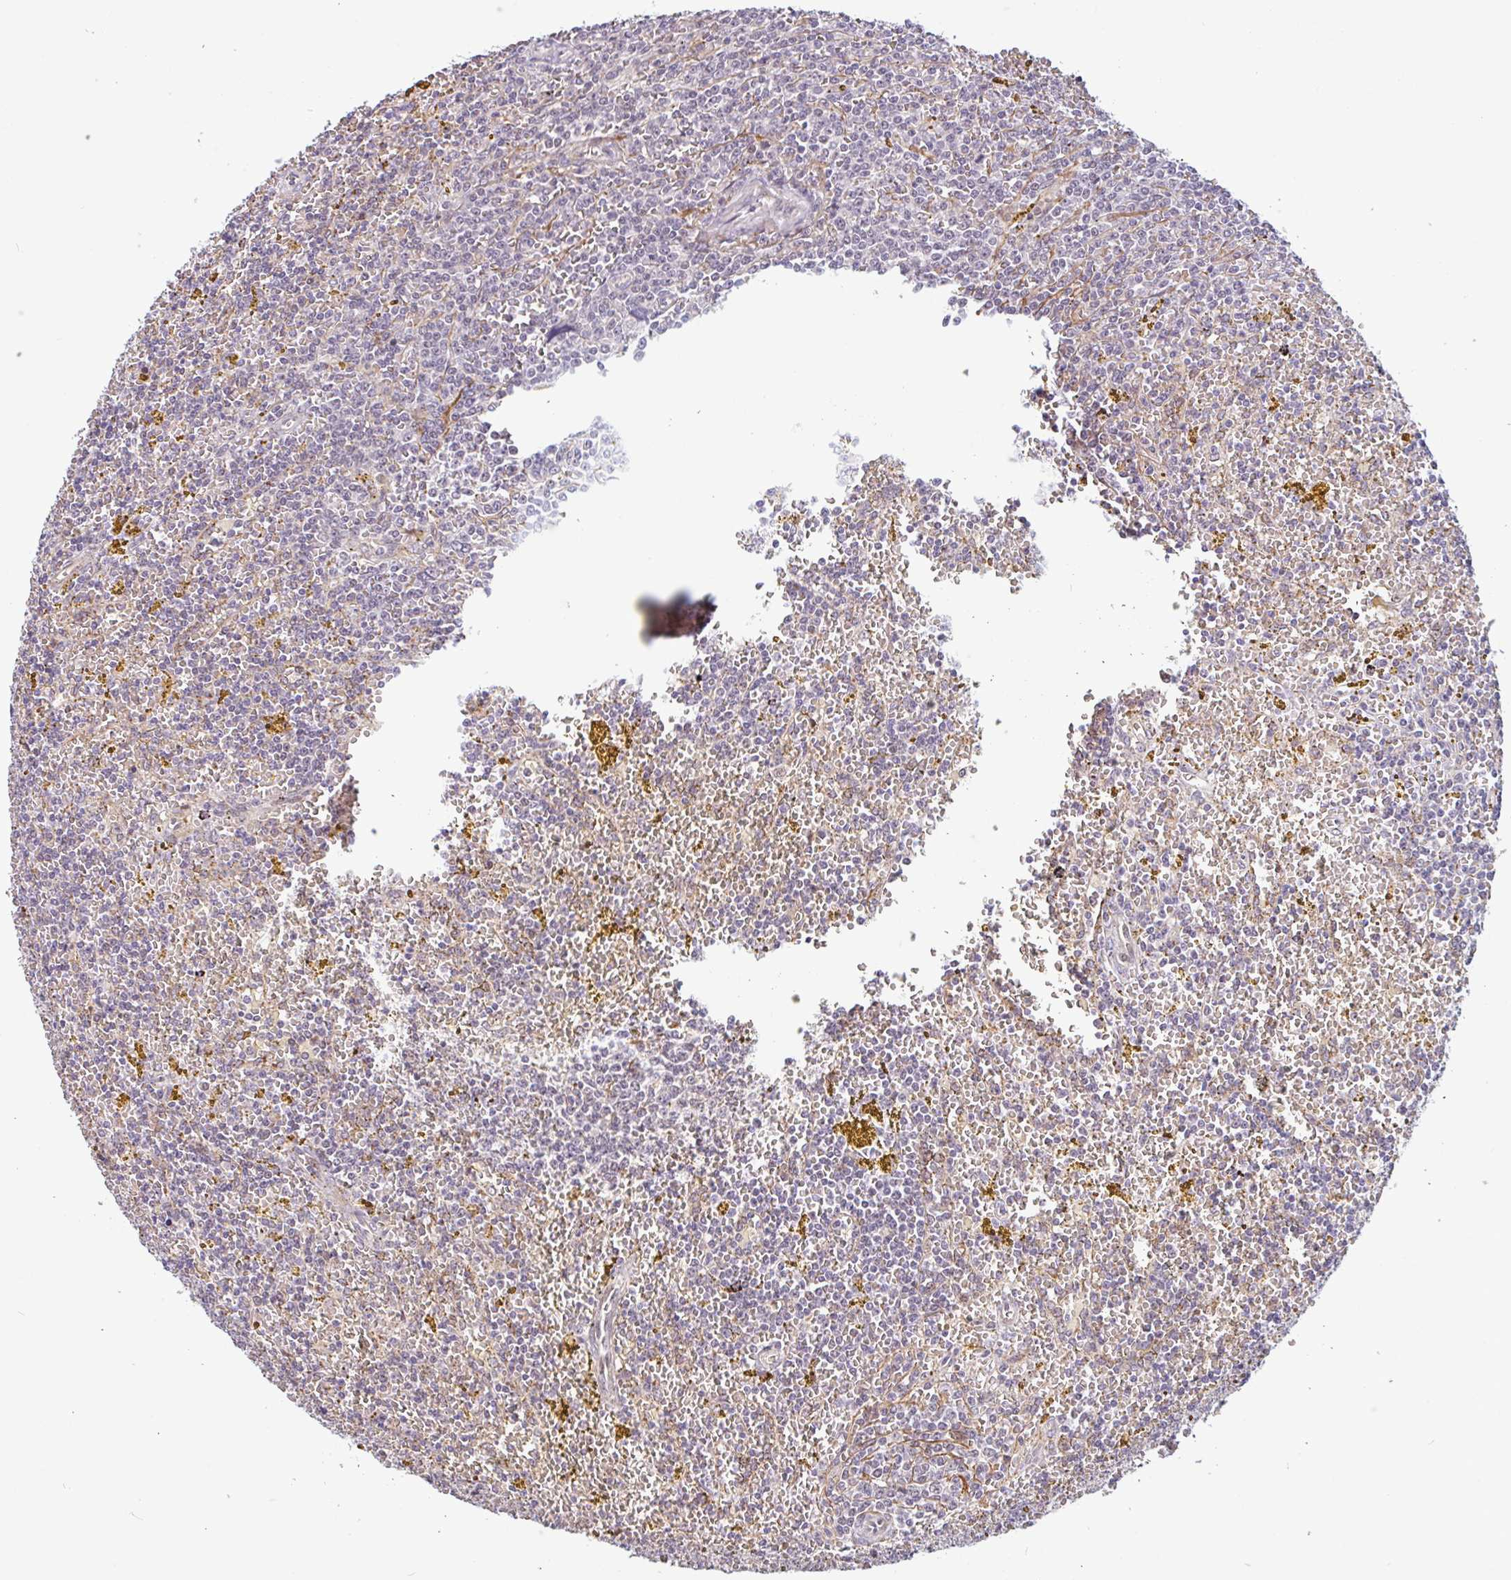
{"staining": {"intensity": "negative", "quantity": "none", "location": "none"}, "tissue": "lymphoma", "cell_type": "Tumor cells", "image_type": "cancer", "snomed": [{"axis": "morphology", "description": "Malignant lymphoma, non-Hodgkin's type, Low grade"}, {"axis": "topography", "description": "Spleen"}, {"axis": "topography", "description": "Lymph node"}], "caption": "A photomicrograph of human low-grade malignant lymphoma, non-Hodgkin's type is negative for staining in tumor cells.", "gene": "TMEM119", "patient": {"sex": "female", "age": 66}}